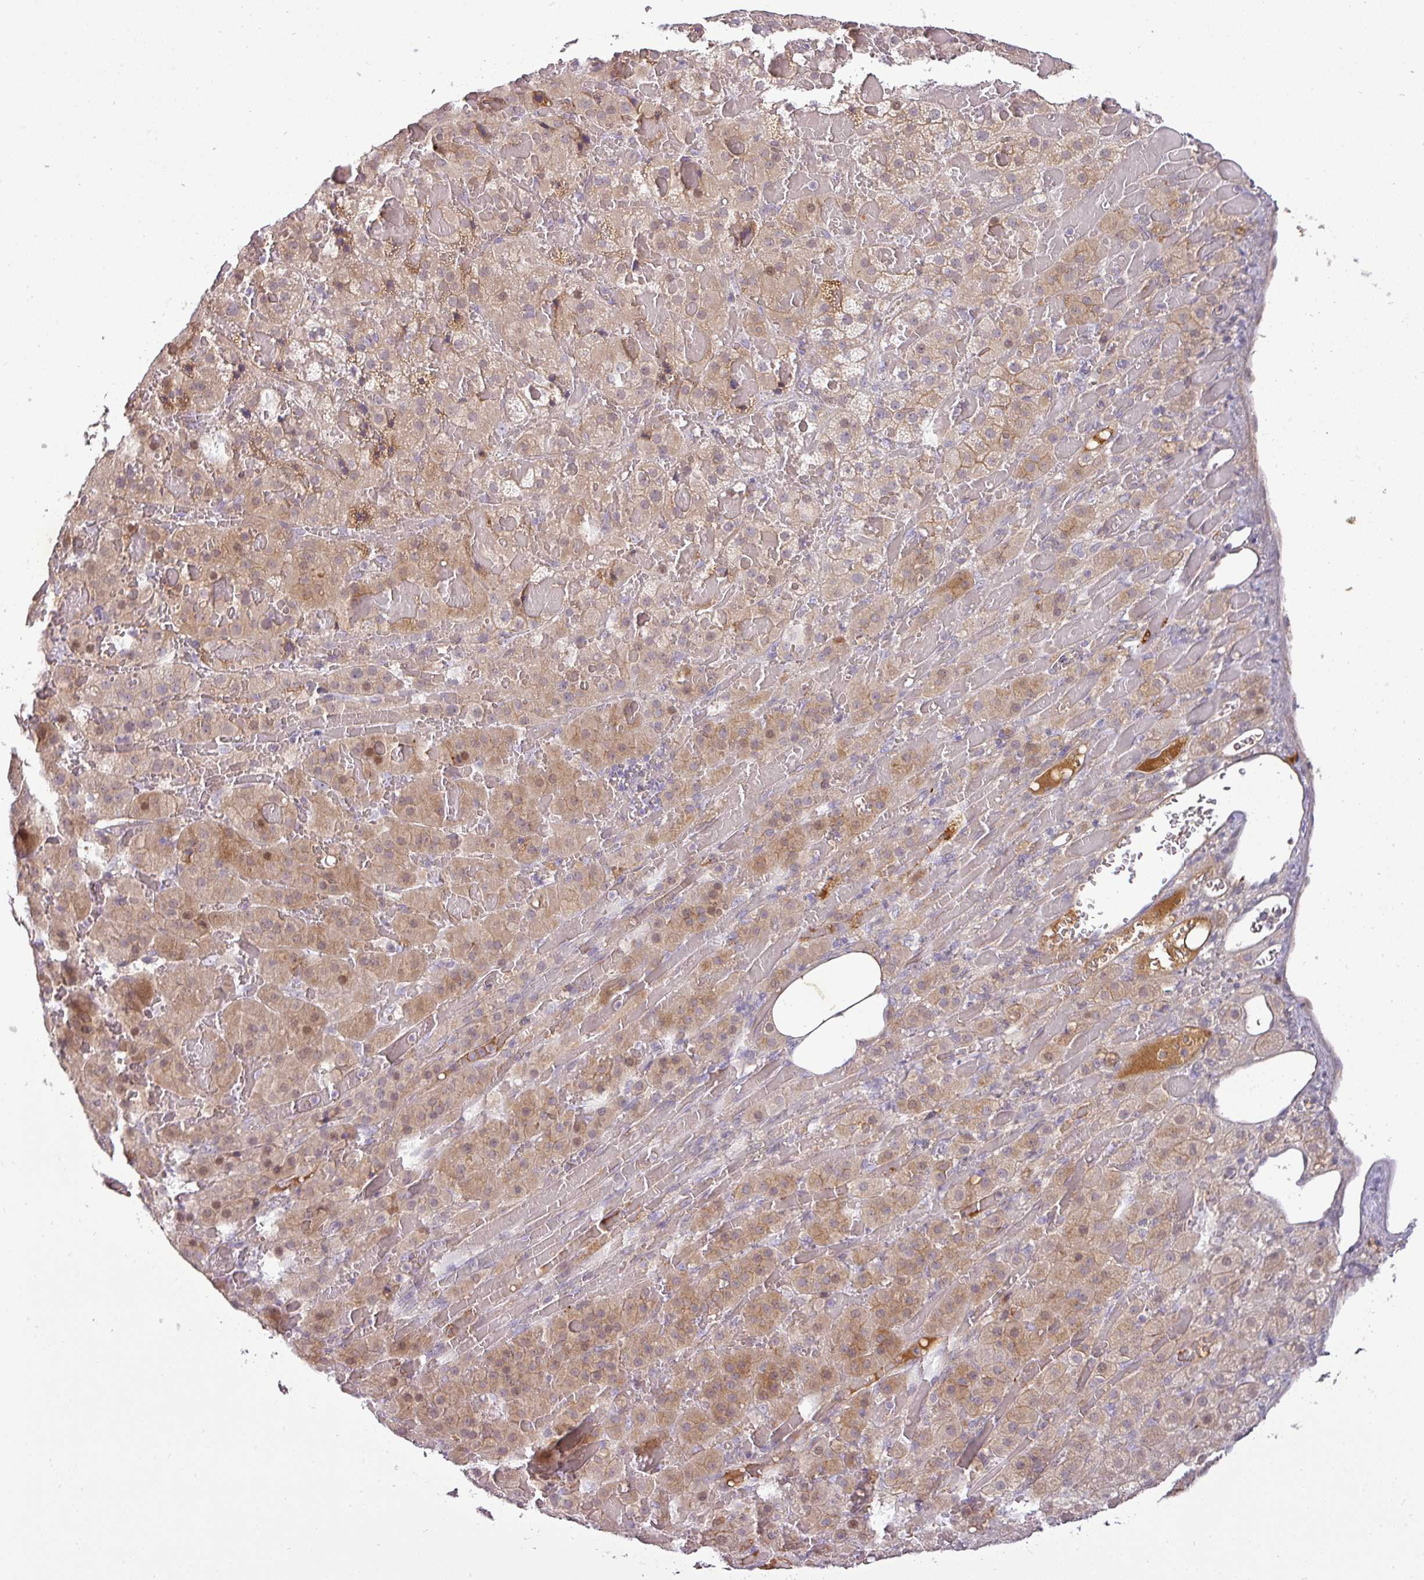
{"staining": {"intensity": "moderate", "quantity": "25%-75%", "location": "cytoplasmic/membranous"}, "tissue": "adrenal gland", "cell_type": "Glandular cells", "image_type": "normal", "snomed": [{"axis": "morphology", "description": "Normal tissue, NOS"}, {"axis": "topography", "description": "Adrenal gland"}], "caption": "DAB (3,3'-diaminobenzidine) immunohistochemical staining of benign human adrenal gland exhibits moderate cytoplasmic/membranous protein staining in approximately 25%-75% of glandular cells.", "gene": "APOM", "patient": {"sex": "female", "age": 59}}